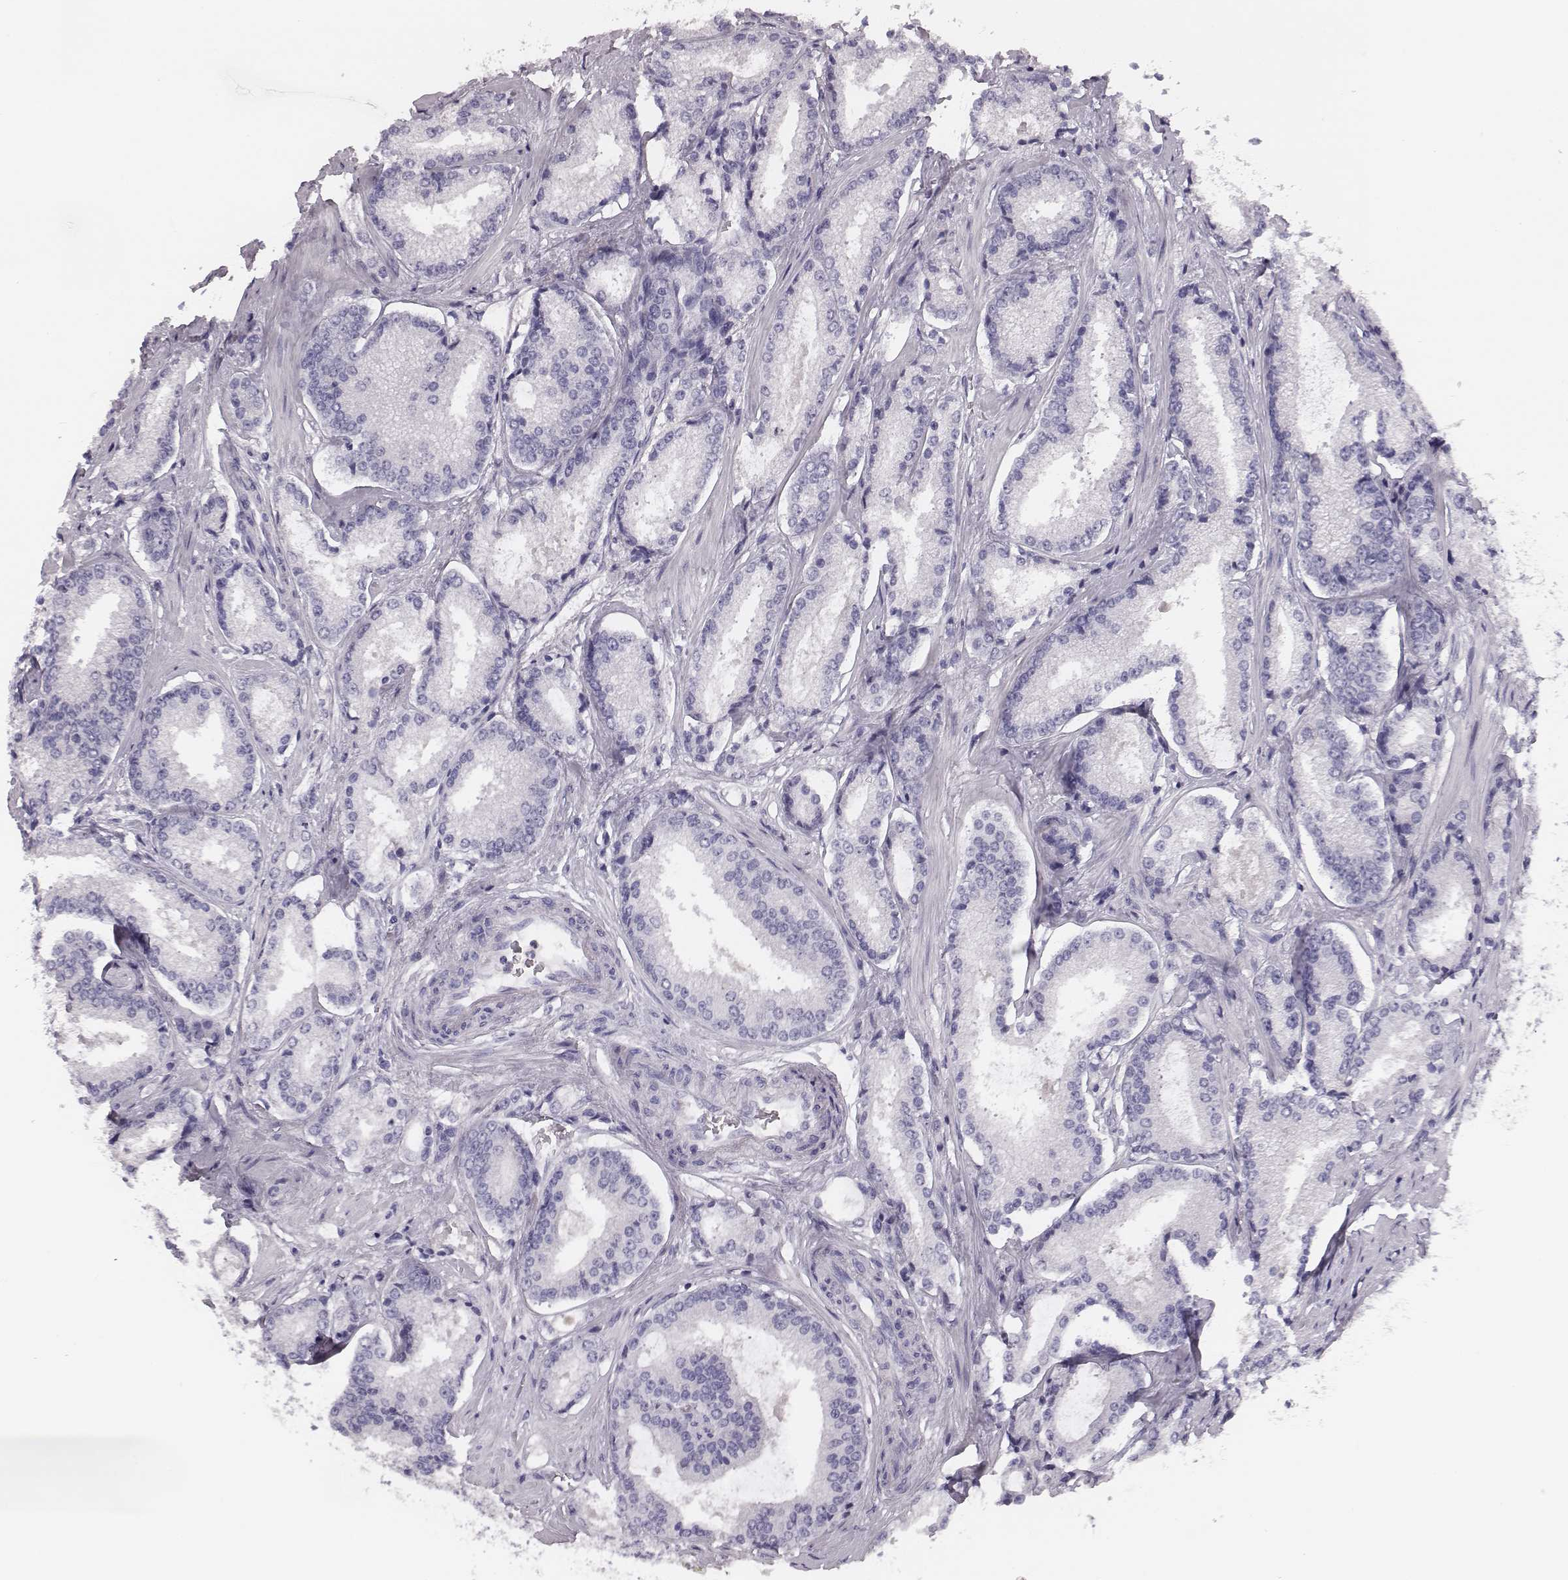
{"staining": {"intensity": "negative", "quantity": "none", "location": "none"}, "tissue": "prostate cancer", "cell_type": "Tumor cells", "image_type": "cancer", "snomed": [{"axis": "morphology", "description": "Adenocarcinoma, Low grade"}, {"axis": "topography", "description": "Prostate"}], "caption": "A high-resolution photomicrograph shows immunohistochemistry staining of prostate low-grade adenocarcinoma, which exhibits no significant positivity in tumor cells.", "gene": "CSH1", "patient": {"sex": "male", "age": 56}}